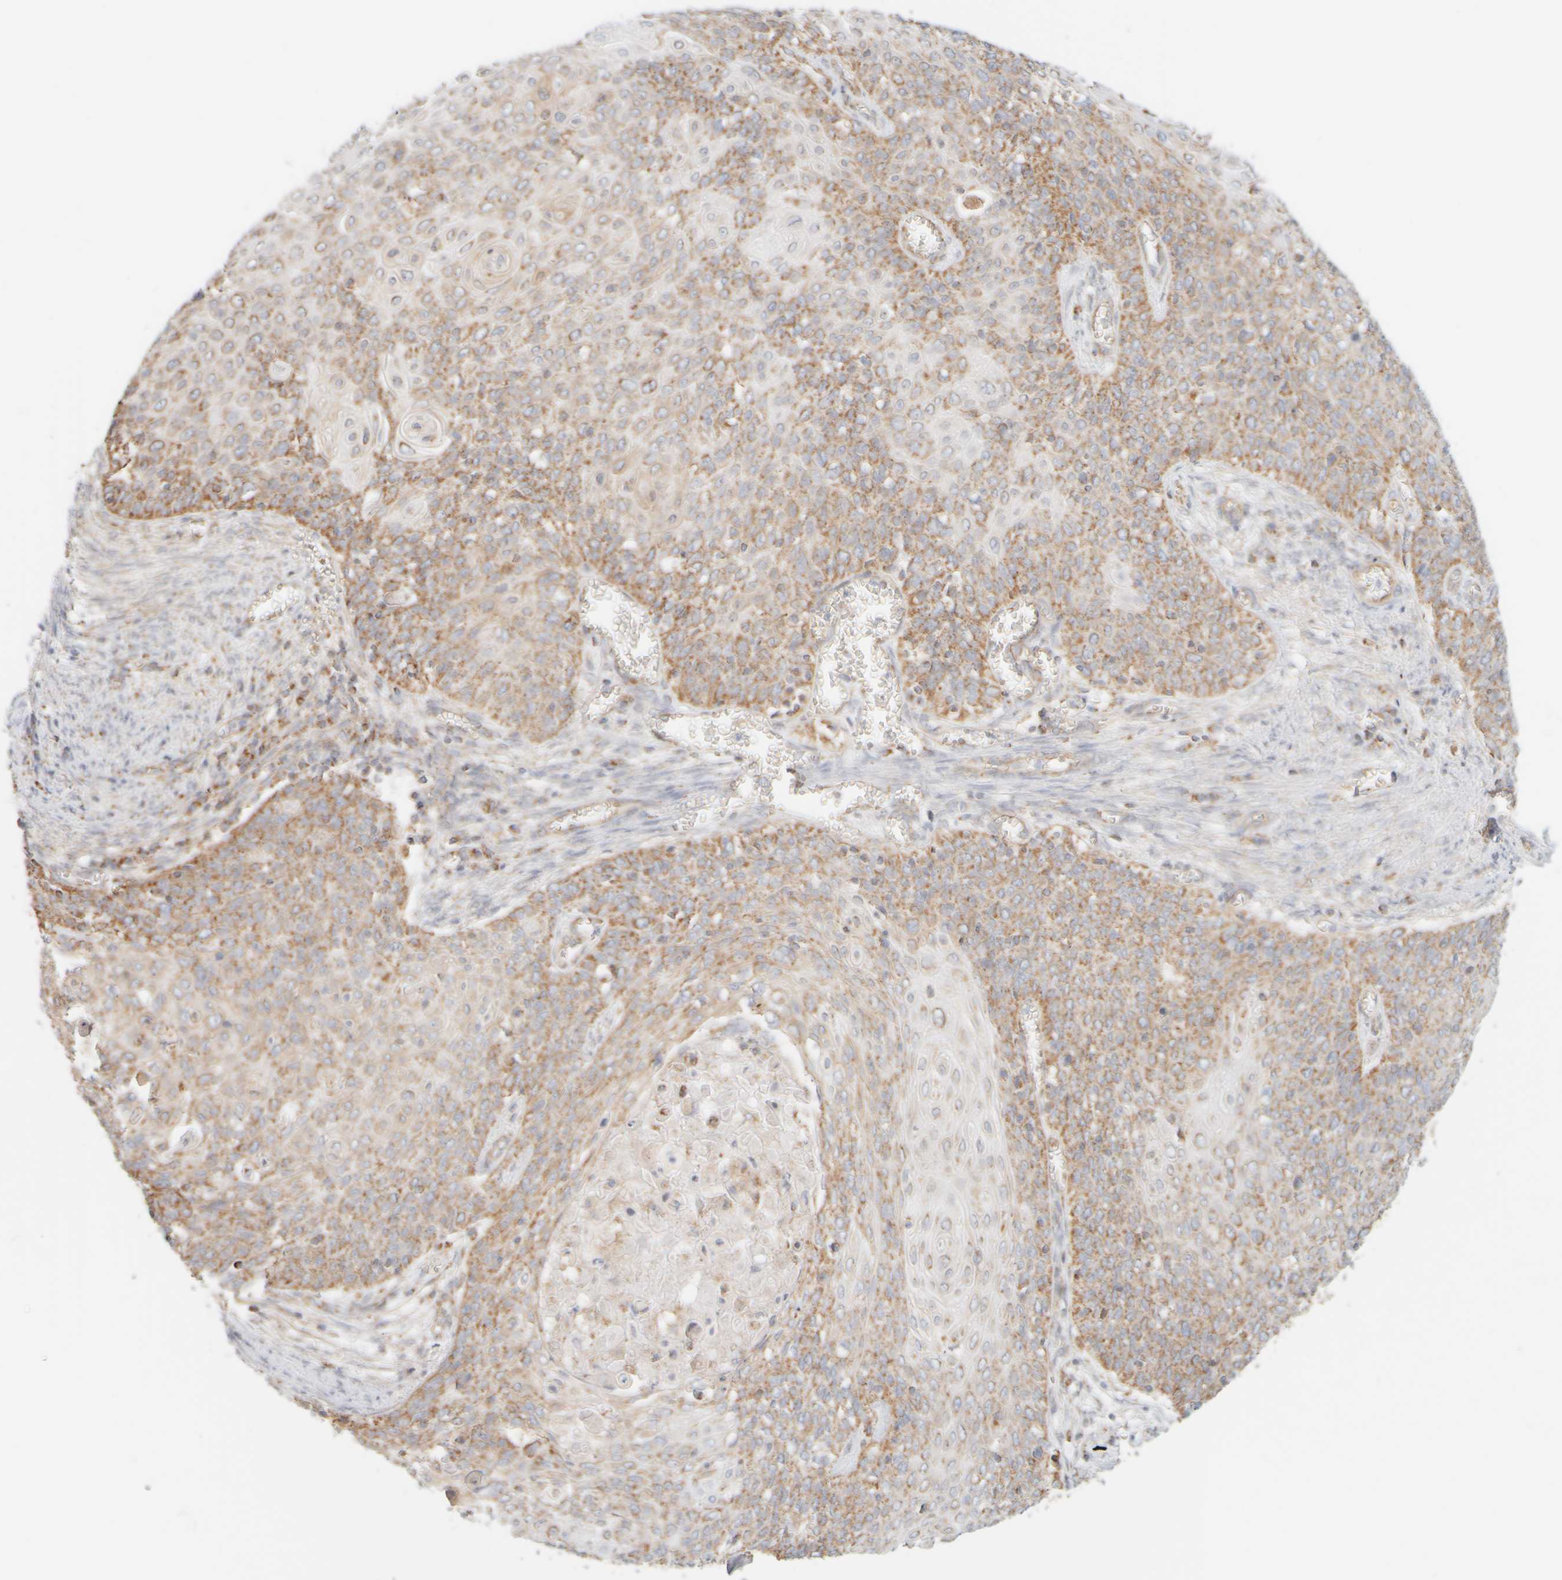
{"staining": {"intensity": "moderate", "quantity": ">75%", "location": "cytoplasmic/membranous"}, "tissue": "cervical cancer", "cell_type": "Tumor cells", "image_type": "cancer", "snomed": [{"axis": "morphology", "description": "Squamous cell carcinoma, NOS"}, {"axis": "topography", "description": "Cervix"}], "caption": "About >75% of tumor cells in human cervical cancer (squamous cell carcinoma) show moderate cytoplasmic/membranous protein staining as visualized by brown immunohistochemical staining.", "gene": "APBB2", "patient": {"sex": "female", "age": 39}}